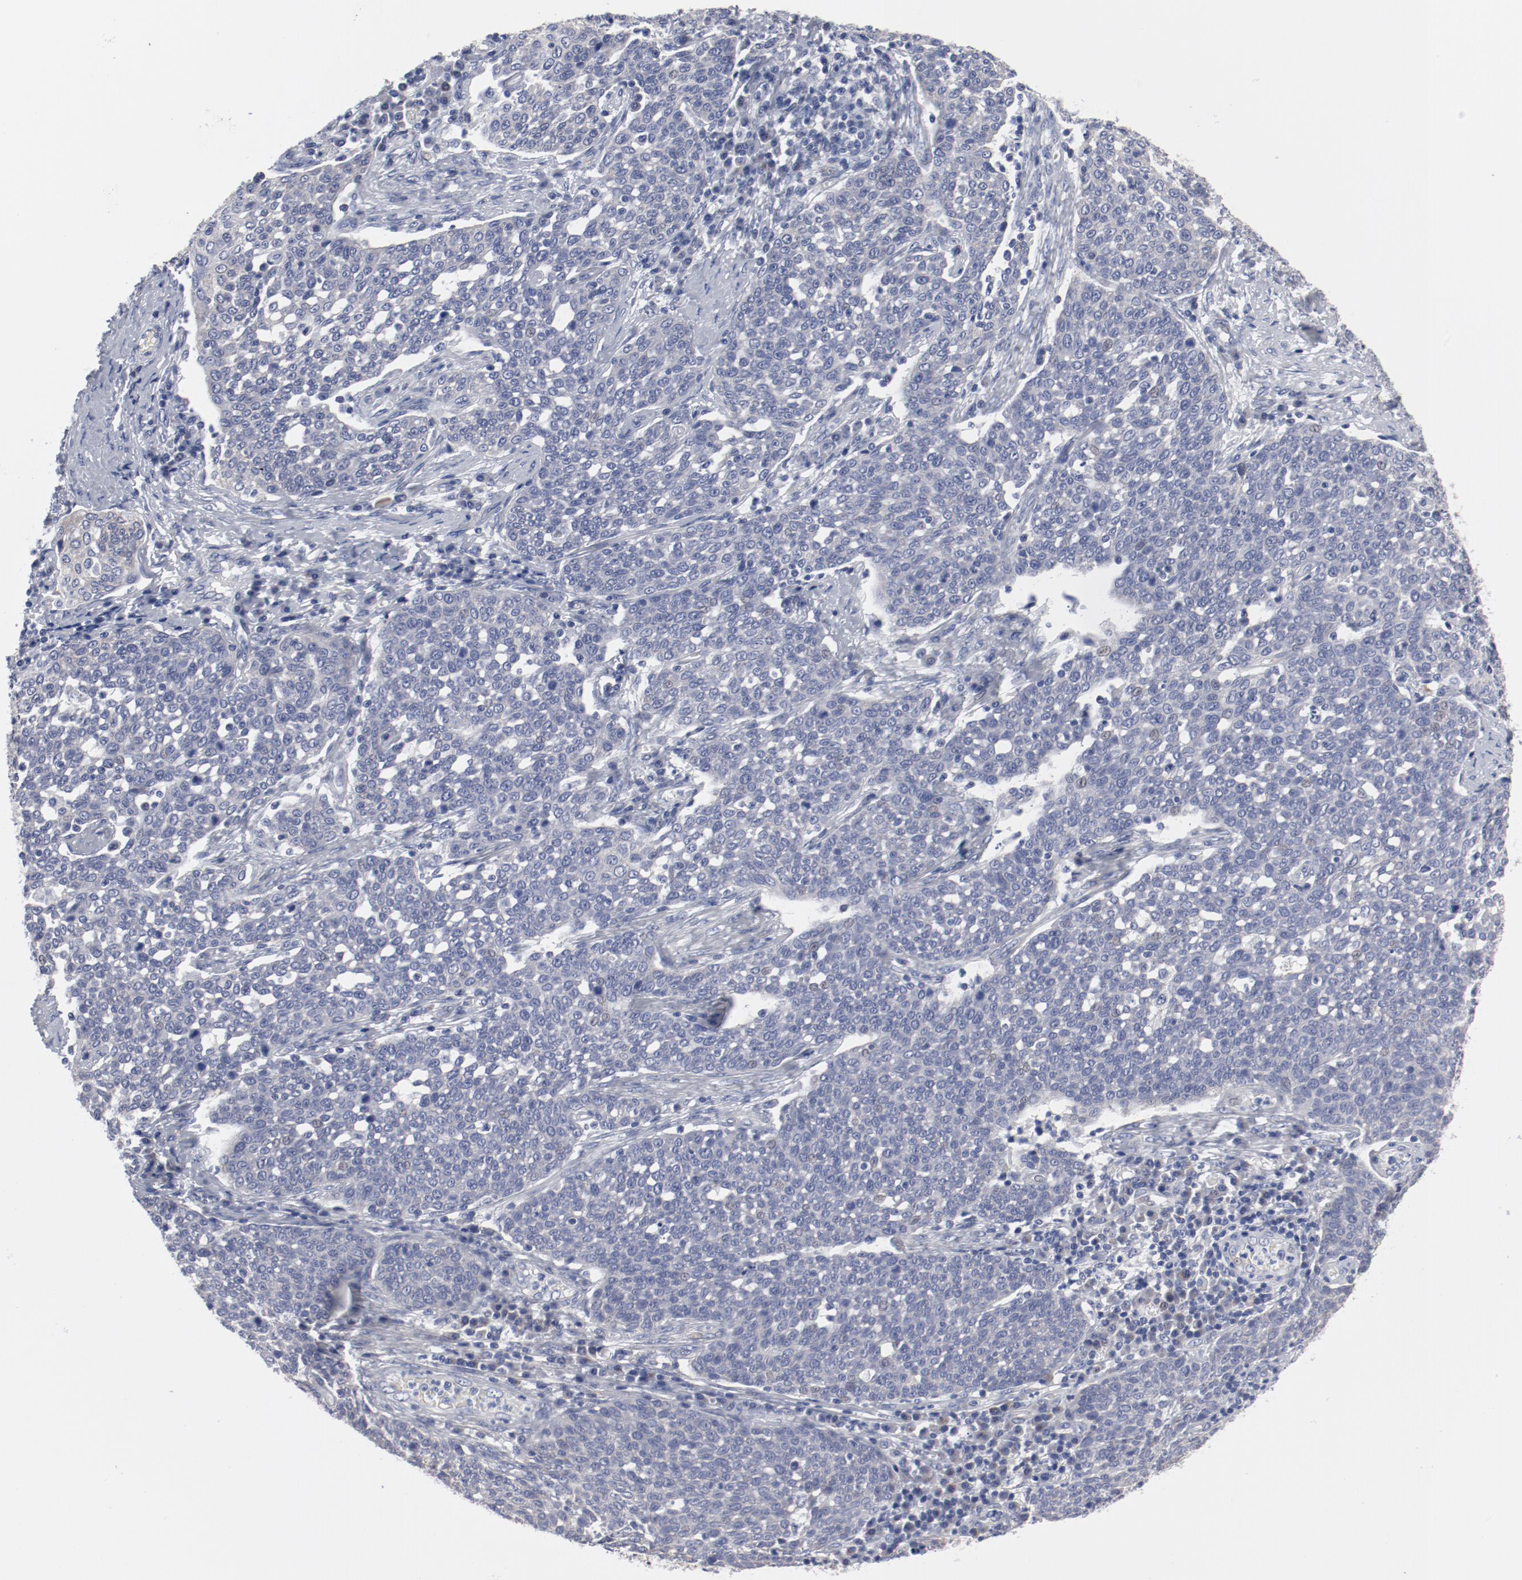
{"staining": {"intensity": "negative", "quantity": "none", "location": "none"}, "tissue": "cervical cancer", "cell_type": "Tumor cells", "image_type": "cancer", "snomed": [{"axis": "morphology", "description": "Squamous cell carcinoma, NOS"}, {"axis": "topography", "description": "Cervix"}], "caption": "An image of human cervical cancer is negative for staining in tumor cells. (Stains: DAB immunohistochemistry (IHC) with hematoxylin counter stain, Microscopy: brightfield microscopy at high magnification).", "gene": "GPR143", "patient": {"sex": "female", "age": 34}}